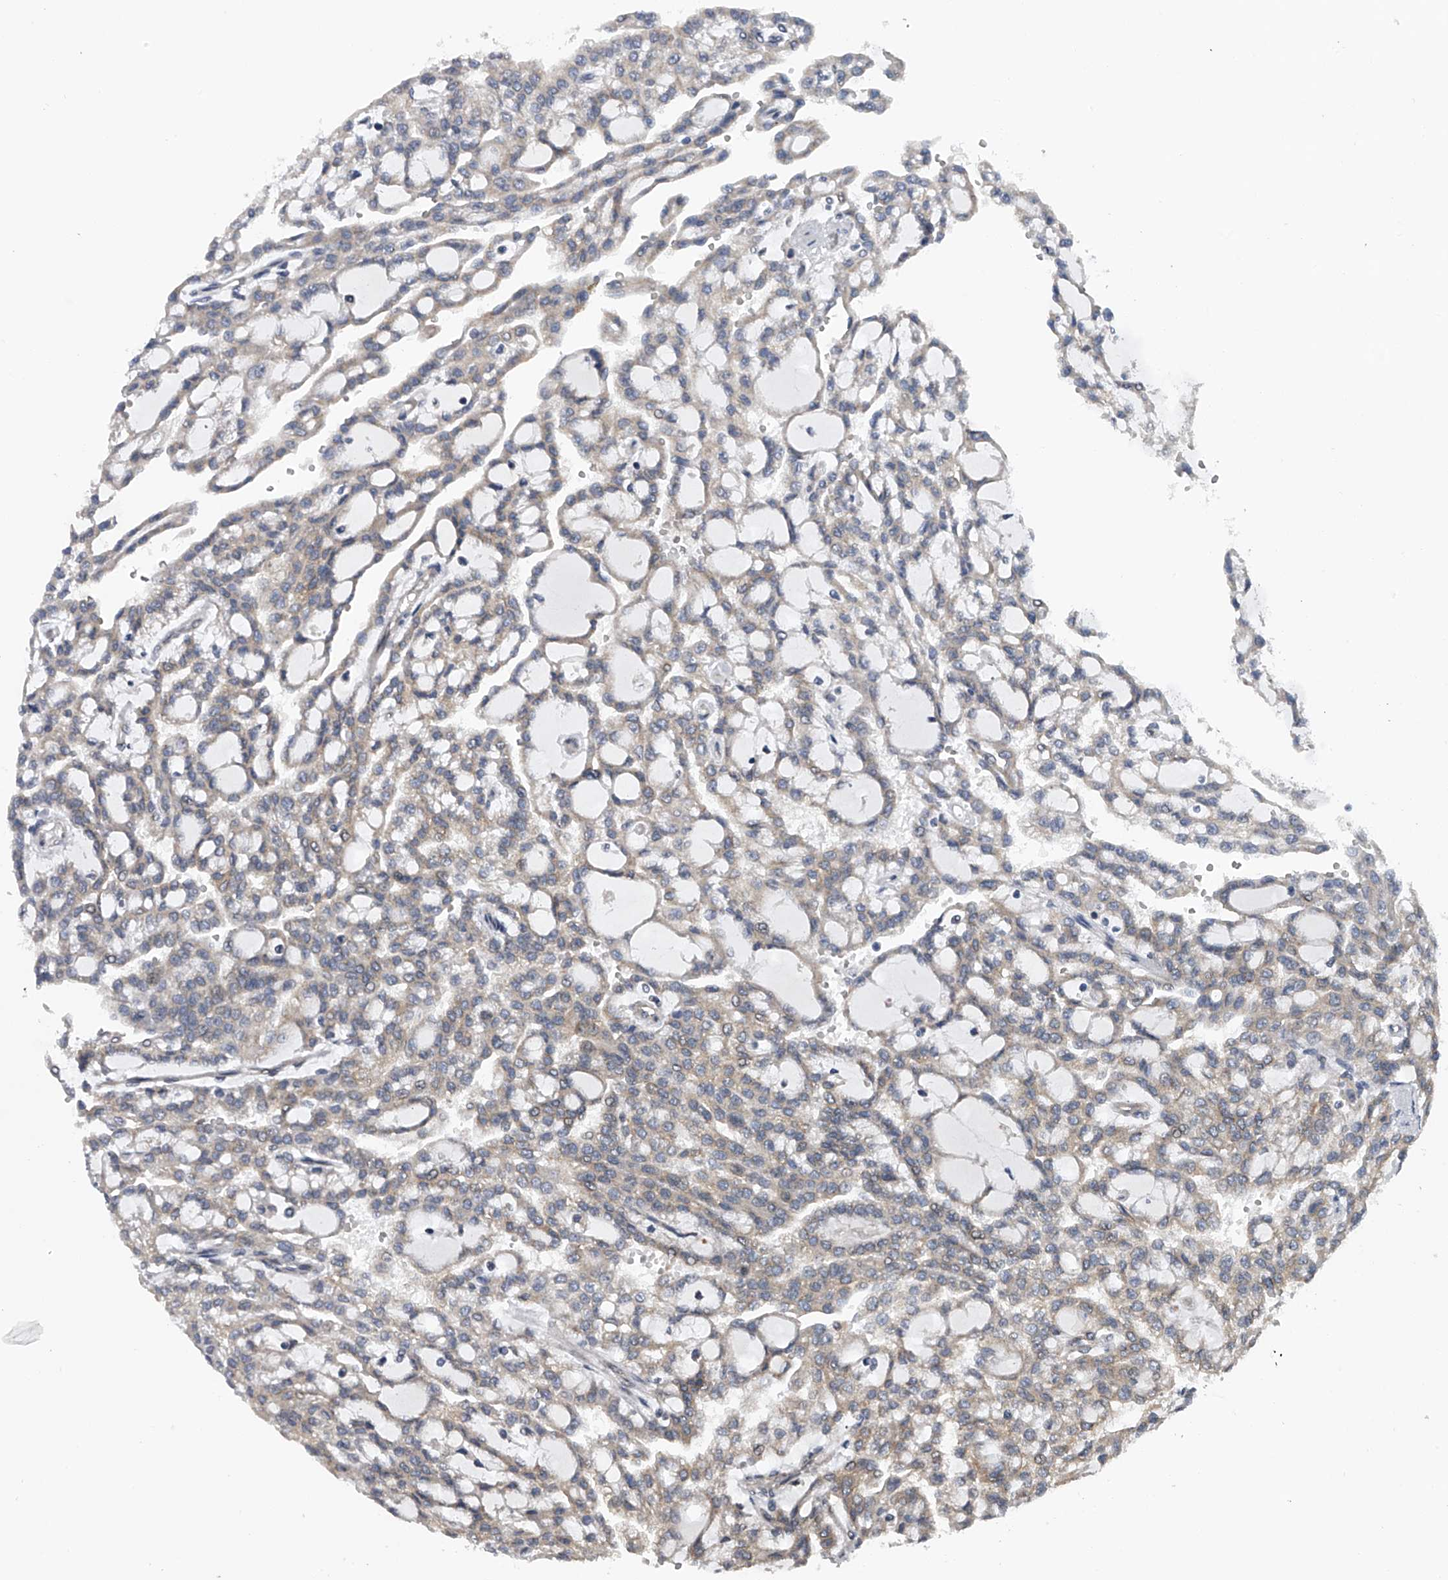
{"staining": {"intensity": "weak", "quantity": "25%-75%", "location": "cytoplasmic/membranous"}, "tissue": "renal cancer", "cell_type": "Tumor cells", "image_type": "cancer", "snomed": [{"axis": "morphology", "description": "Adenocarcinoma, NOS"}, {"axis": "topography", "description": "Kidney"}], "caption": "A low amount of weak cytoplasmic/membranous expression is seen in approximately 25%-75% of tumor cells in renal adenocarcinoma tissue.", "gene": "RNF5", "patient": {"sex": "male", "age": 63}}